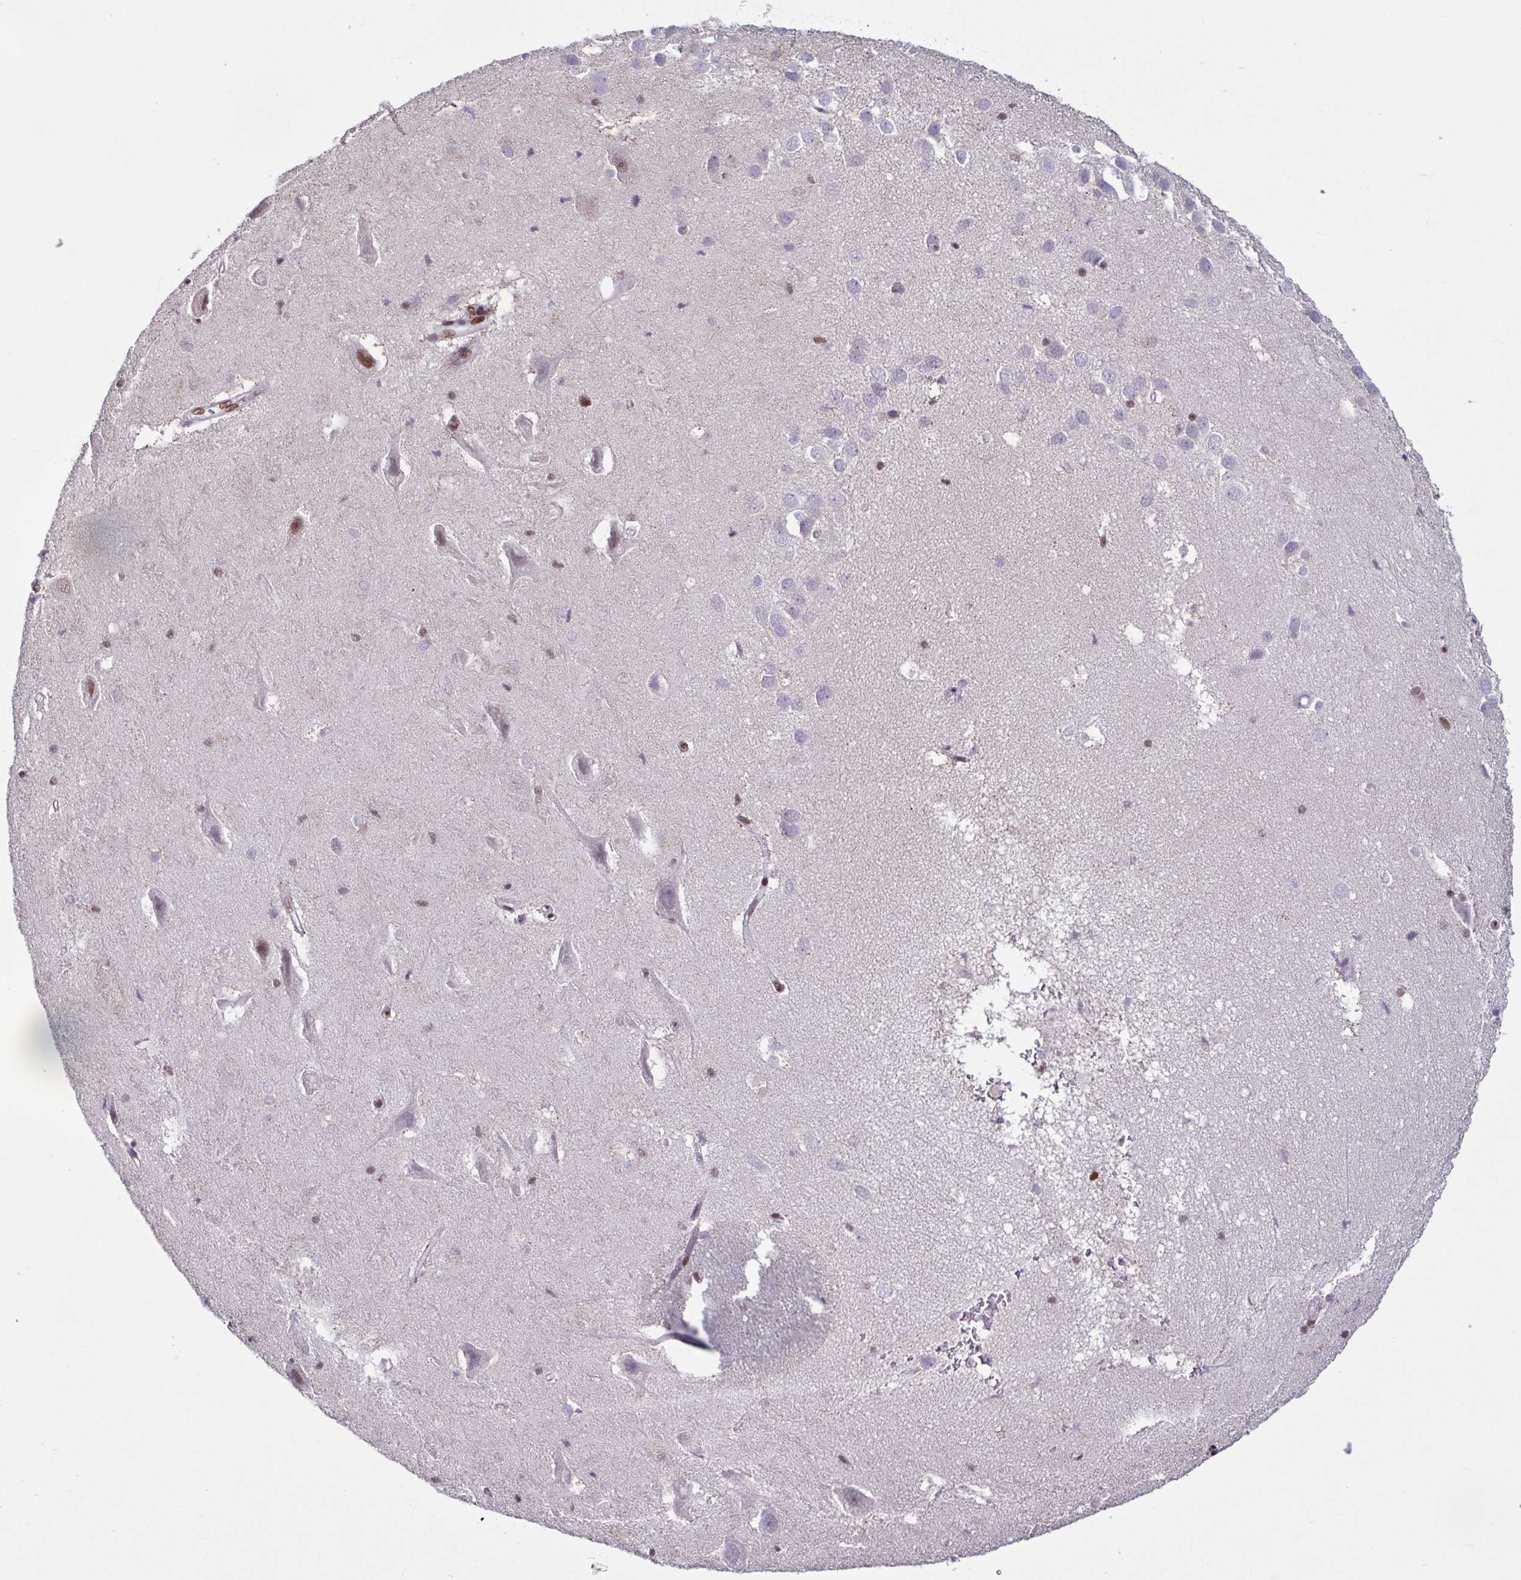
{"staining": {"intensity": "moderate", "quantity": "<25%", "location": "cytoplasmic/membranous"}, "tissue": "hippocampus", "cell_type": "Glial cells", "image_type": "normal", "snomed": [{"axis": "morphology", "description": "Normal tissue, NOS"}, {"axis": "topography", "description": "Hippocampus"}], "caption": "Glial cells reveal low levels of moderate cytoplasmic/membranous expression in approximately <25% of cells in unremarkable hippocampus.", "gene": "TIMM21", "patient": {"sex": "male", "age": 26}}